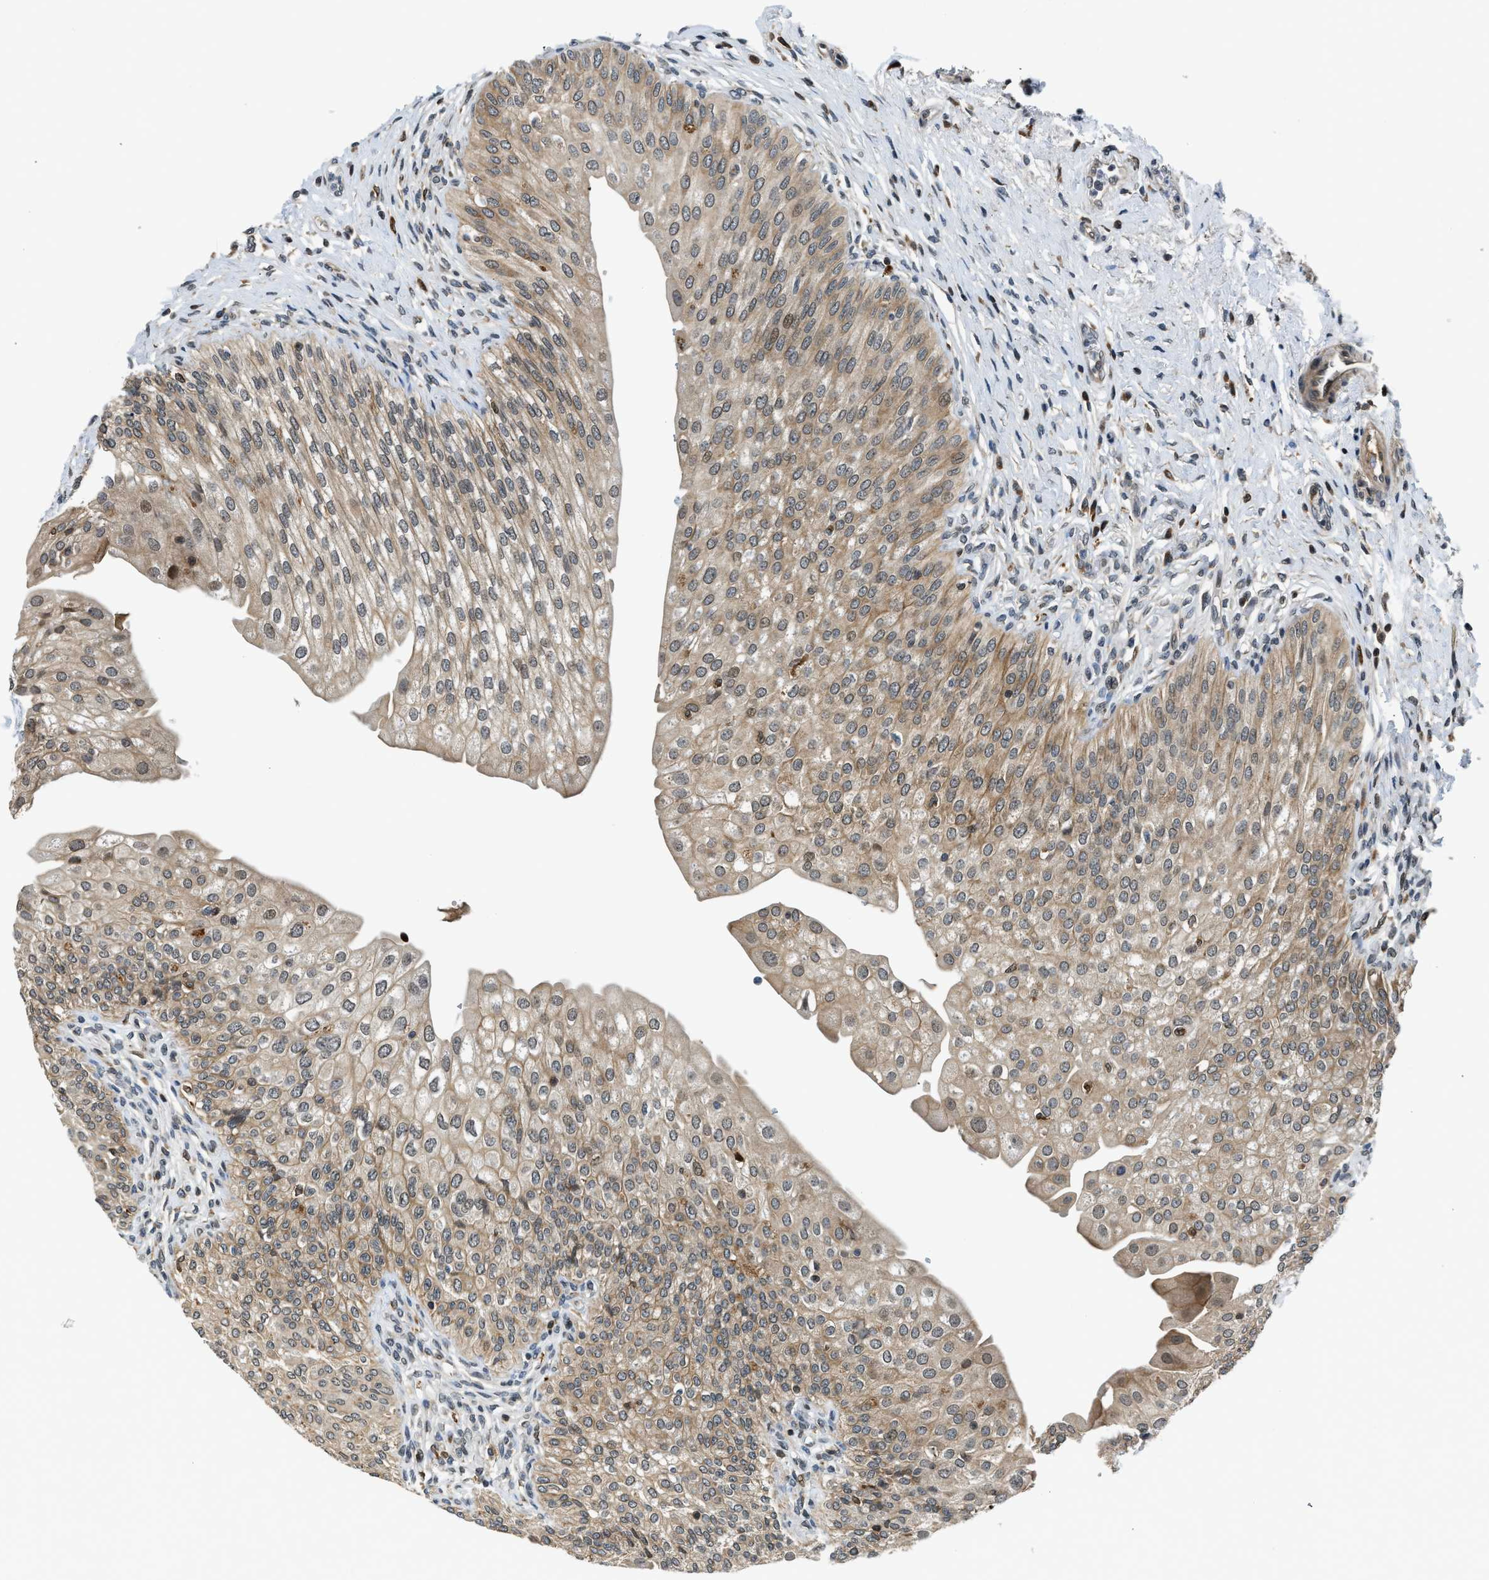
{"staining": {"intensity": "moderate", "quantity": ">75%", "location": "cytoplasmic/membranous"}, "tissue": "urinary bladder", "cell_type": "Urothelial cells", "image_type": "normal", "snomed": [{"axis": "morphology", "description": "Normal tissue, NOS"}, {"axis": "topography", "description": "Urinary bladder"}], "caption": "Protein staining of benign urinary bladder reveals moderate cytoplasmic/membranous staining in about >75% of urothelial cells. Ihc stains the protein of interest in brown and the nuclei are stained blue.", "gene": "RETREG3", "patient": {"sex": "male", "age": 46}}